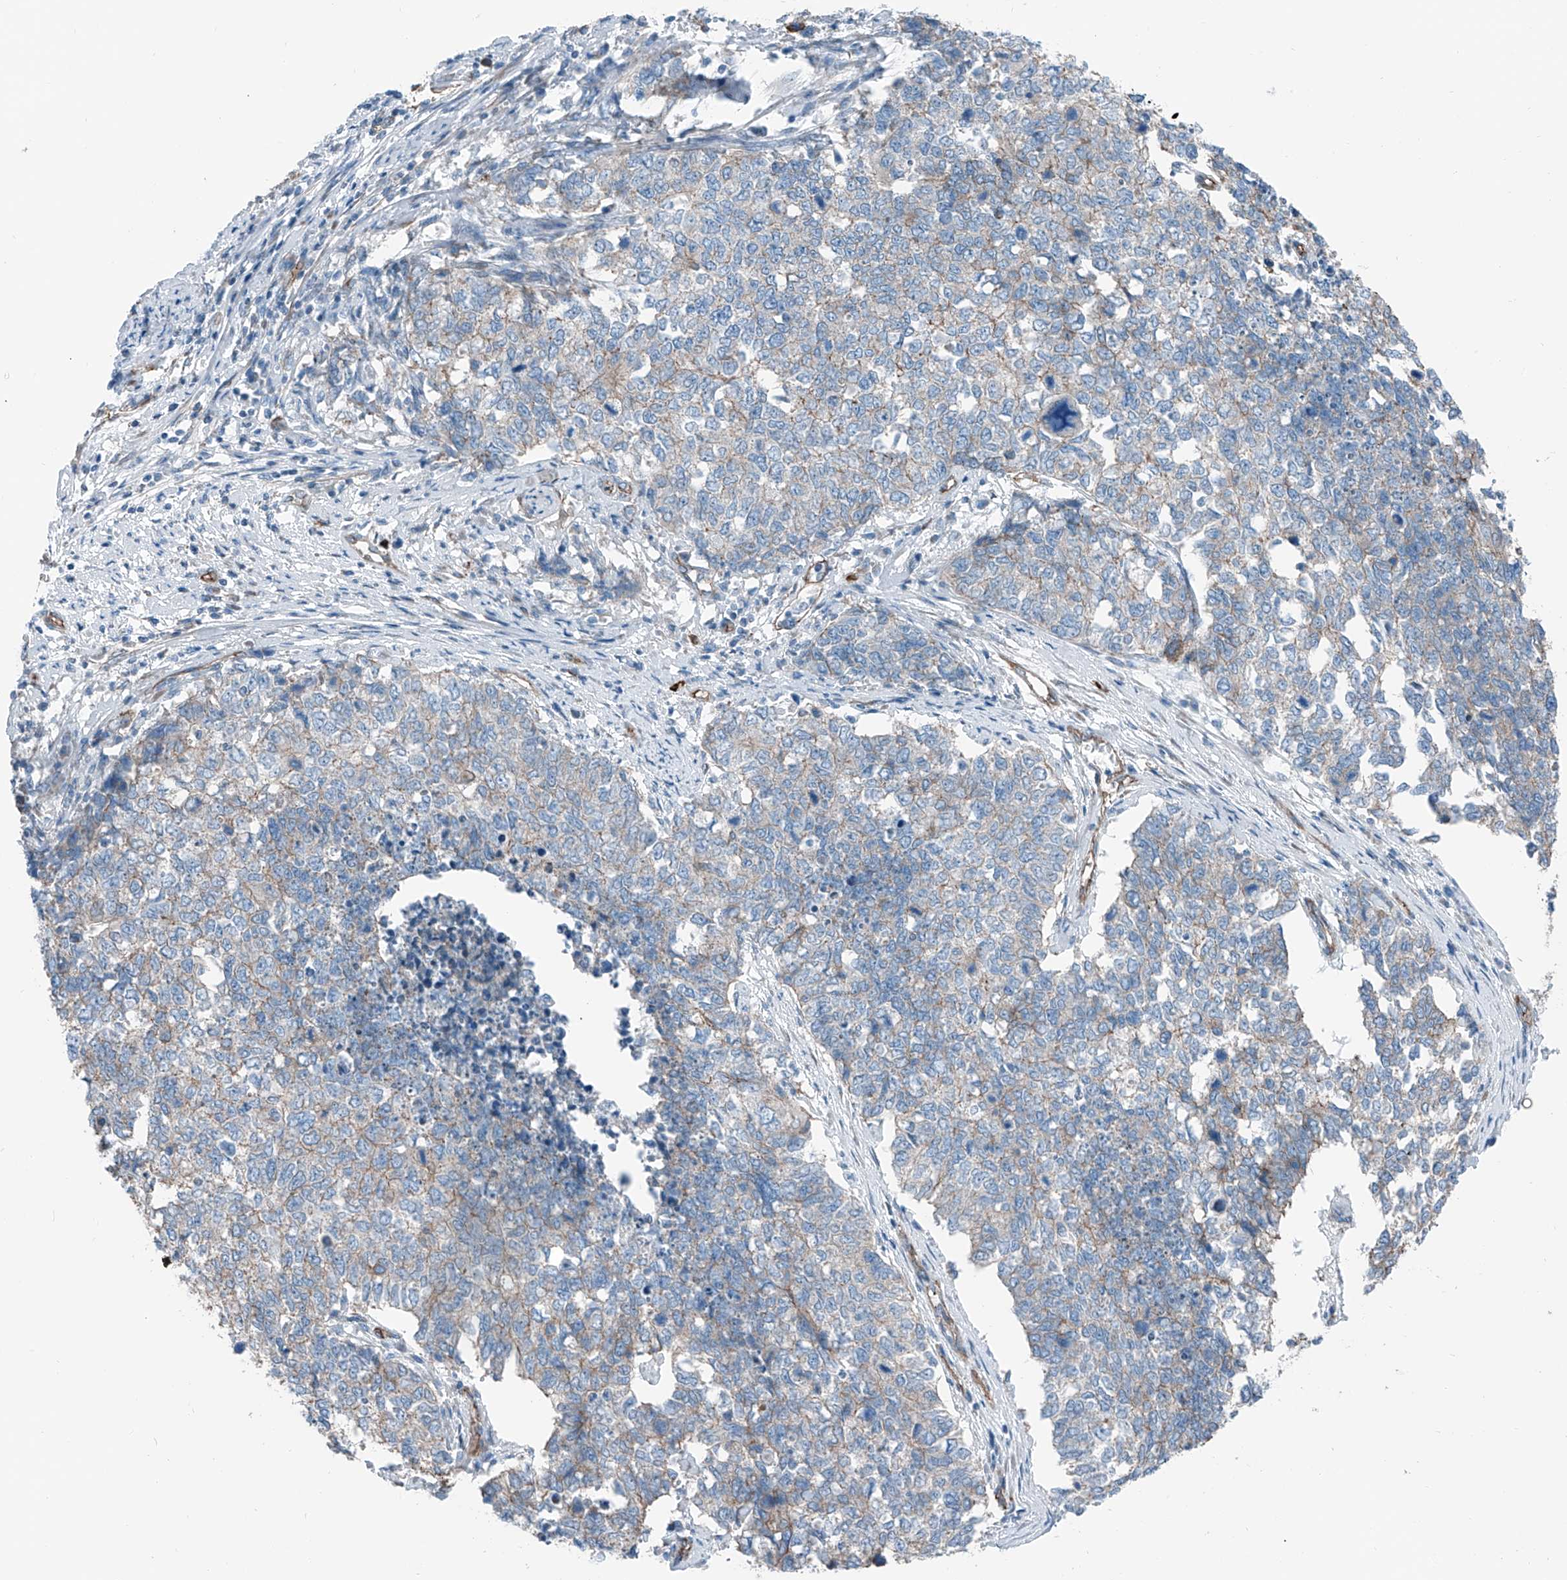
{"staining": {"intensity": "weak", "quantity": "<25%", "location": "cytoplasmic/membranous"}, "tissue": "cervical cancer", "cell_type": "Tumor cells", "image_type": "cancer", "snomed": [{"axis": "morphology", "description": "Squamous cell carcinoma, NOS"}, {"axis": "topography", "description": "Cervix"}], "caption": "Immunohistochemistry of cervical squamous cell carcinoma shows no positivity in tumor cells. Brightfield microscopy of immunohistochemistry stained with DAB (brown) and hematoxylin (blue), captured at high magnification.", "gene": "THEMIS2", "patient": {"sex": "female", "age": 63}}